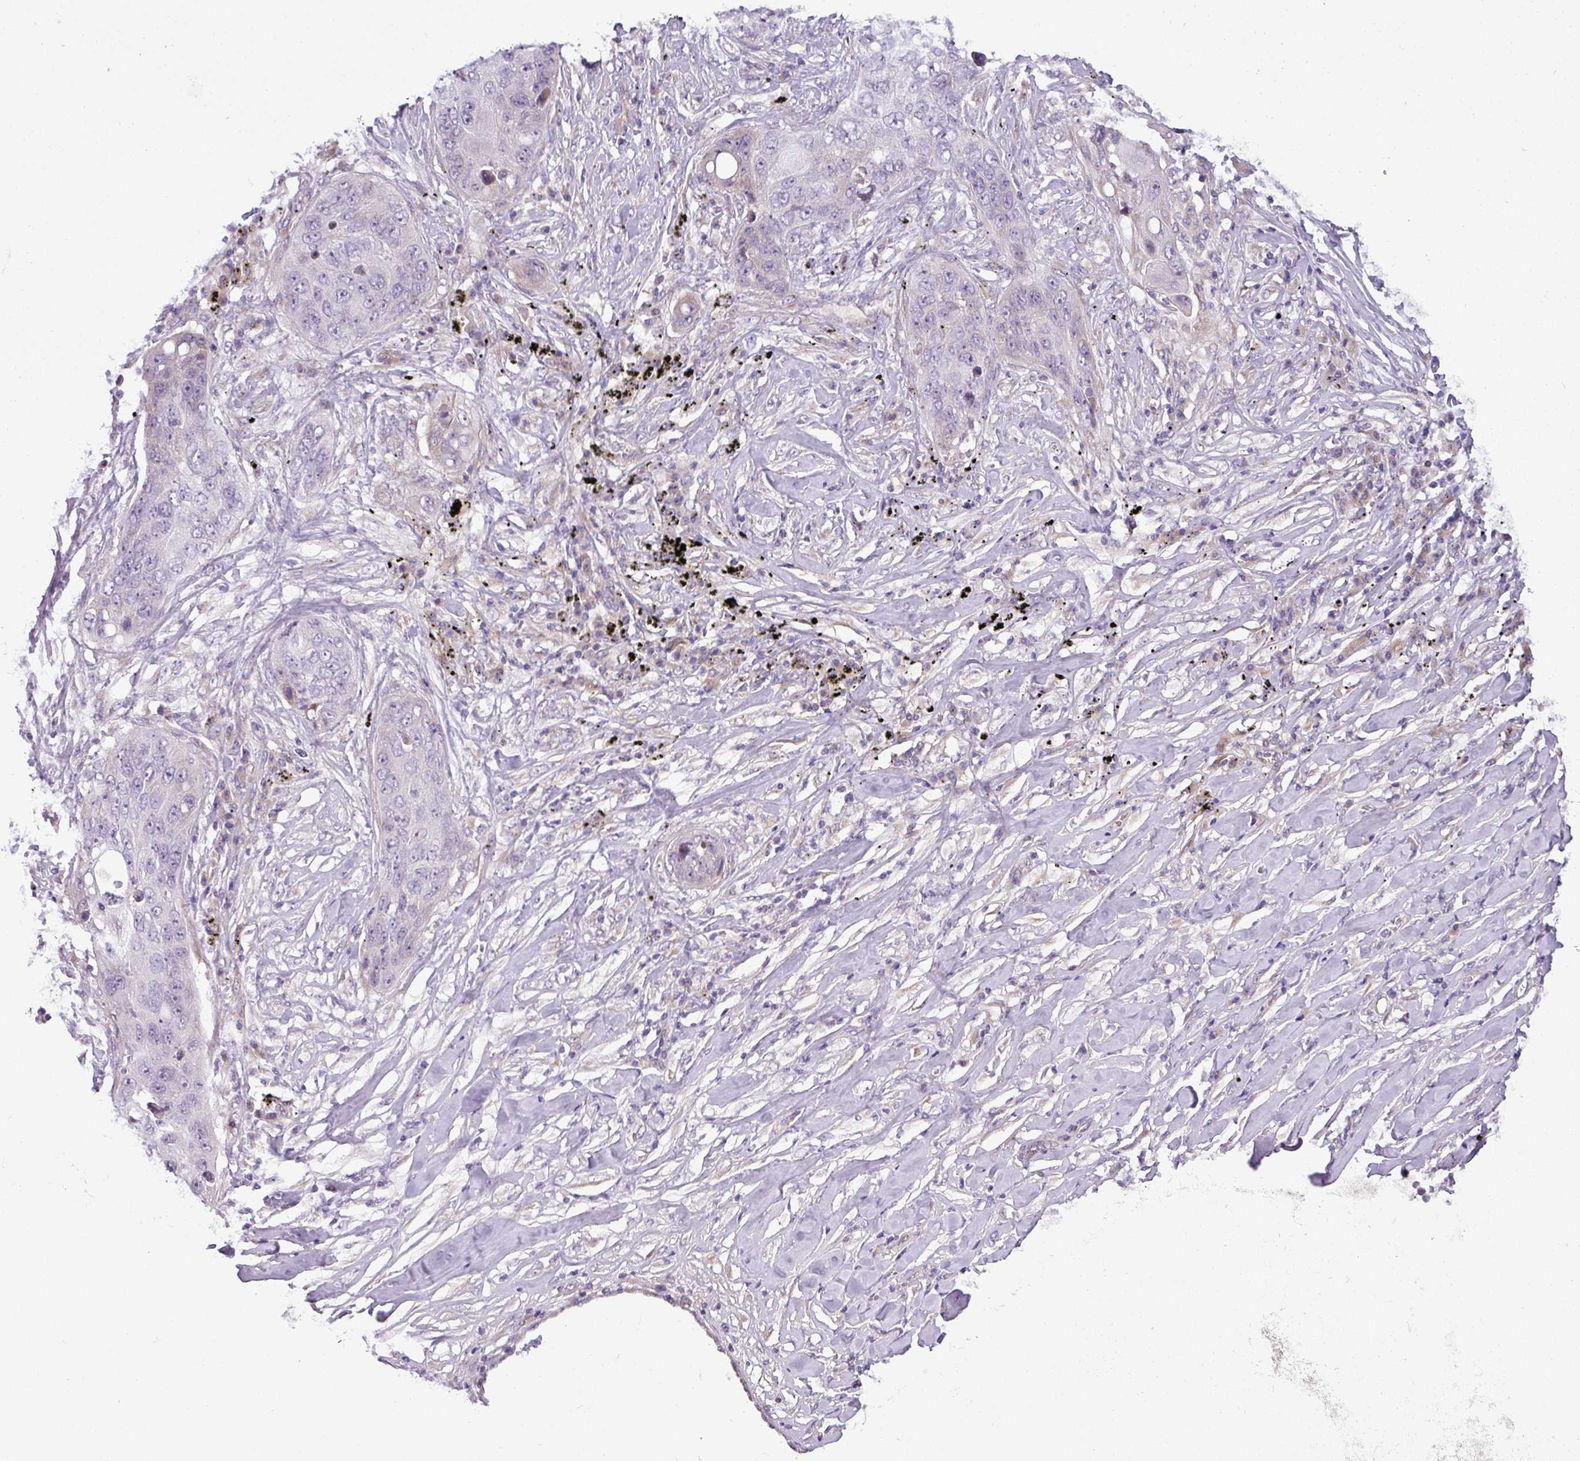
{"staining": {"intensity": "negative", "quantity": "none", "location": "none"}, "tissue": "lung cancer", "cell_type": "Tumor cells", "image_type": "cancer", "snomed": [{"axis": "morphology", "description": "Squamous cell carcinoma, NOS"}, {"axis": "topography", "description": "Lung"}], "caption": "Immunohistochemistry (IHC) photomicrograph of human lung squamous cell carcinoma stained for a protein (brown), which reveals no staining in tumor cells.", "gene": "PIK3R5", "patient": {"sex": "female", "age": 63}}